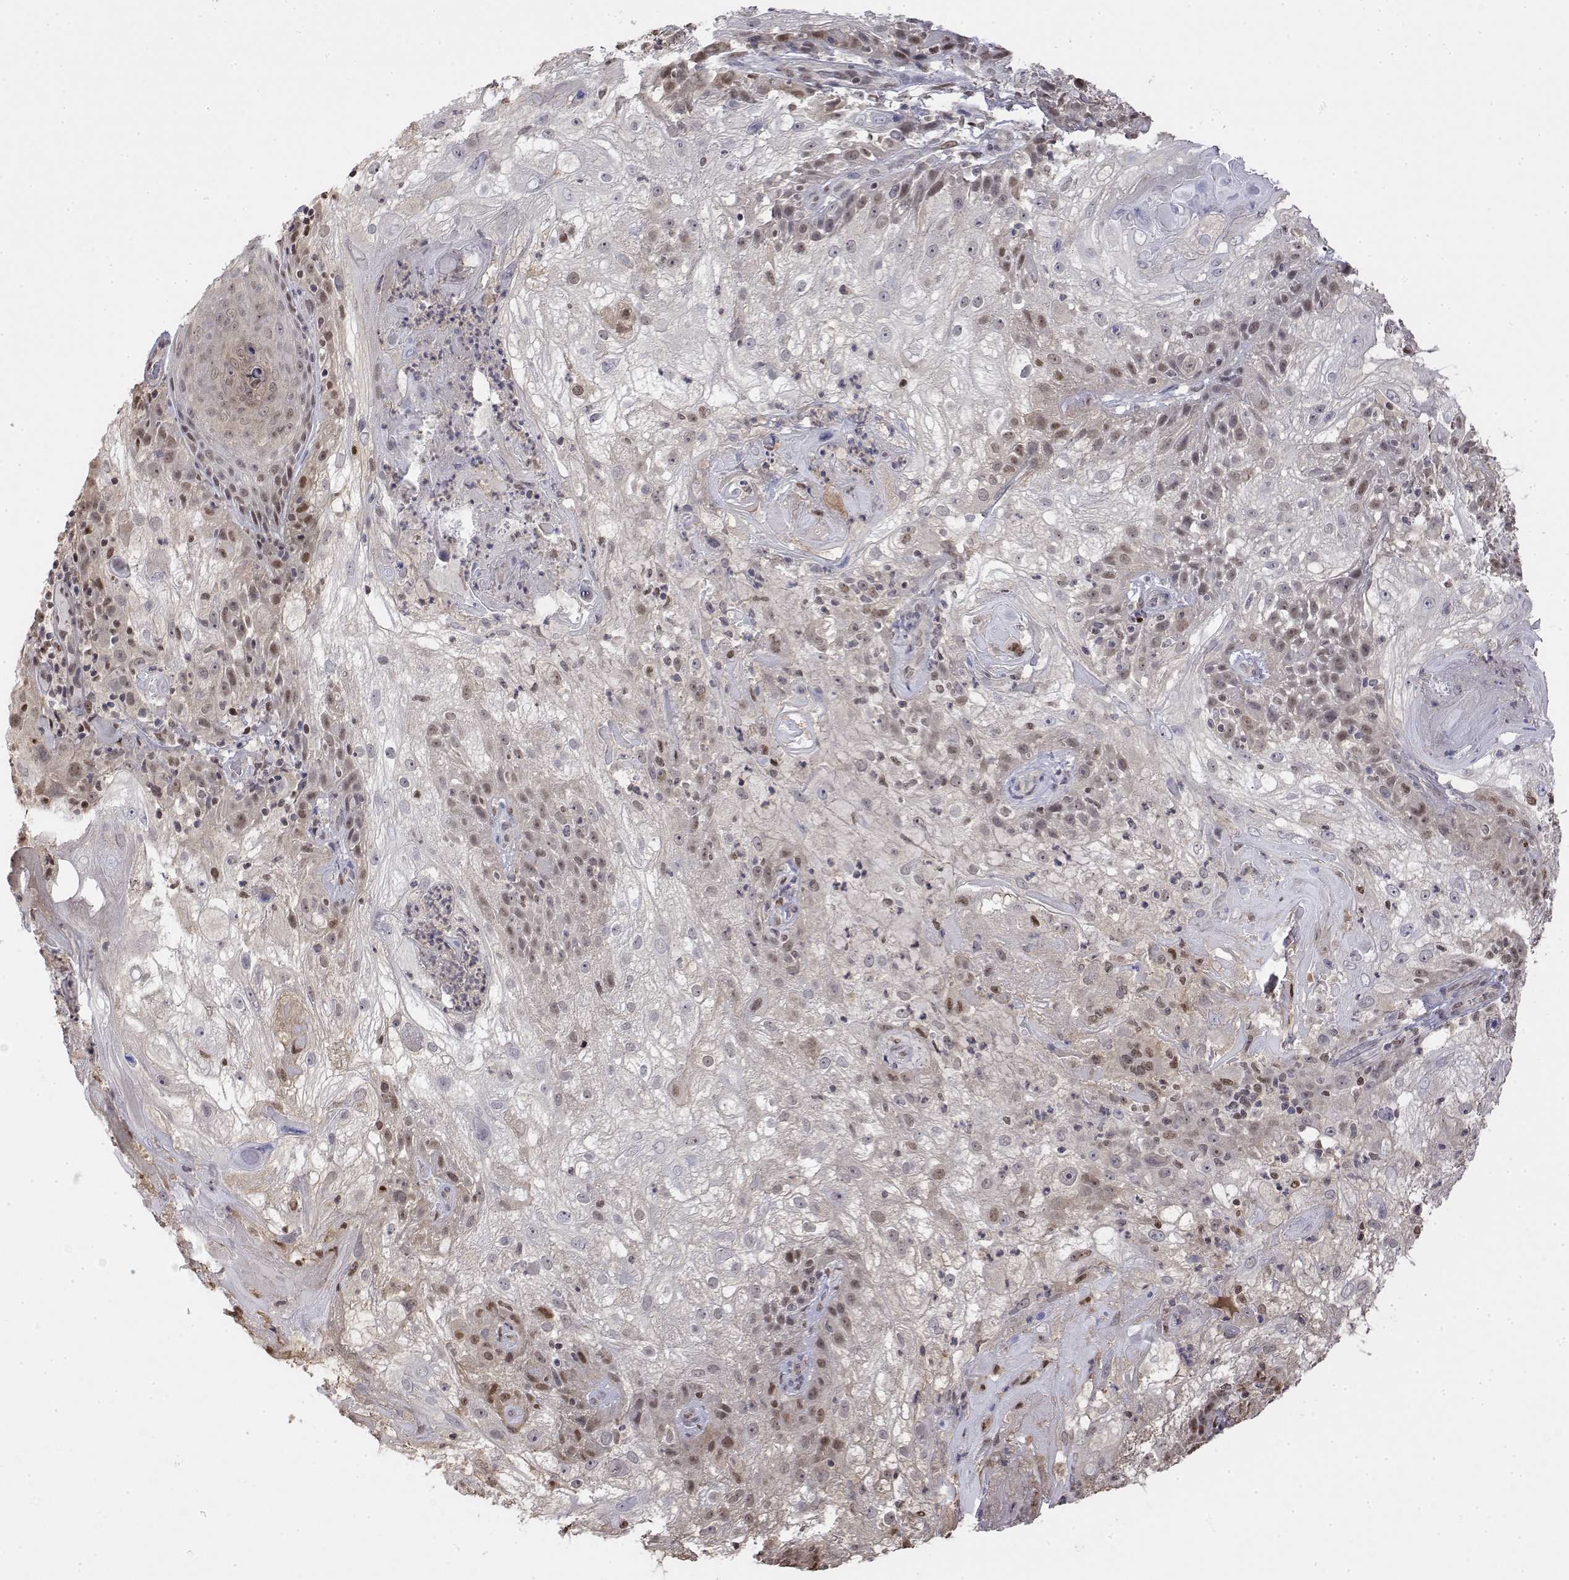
{"staining": {"intensity": "moderate", "quantity": "<25%", "location": "nuclear"}, "tissue": "skin cancer", "cell_type": "Tumor cells", "image_type": "cancer", "snomed": [{"axis": "morphology", "description": "Normal tissue, NOS"}, {"axis": "morphology", "description": "Squamous cell carcinoma, NOS"}, {"axis": "topography", "description": "Skin"}], "caption": "Skin cancer (squamous cell carcinoma) stained with IHC demonstrates moderate nuclear positivity in approximately <25% of tumor cells.", "gene": "TPI1", "patient": {"sex": "female", "age": 83}}